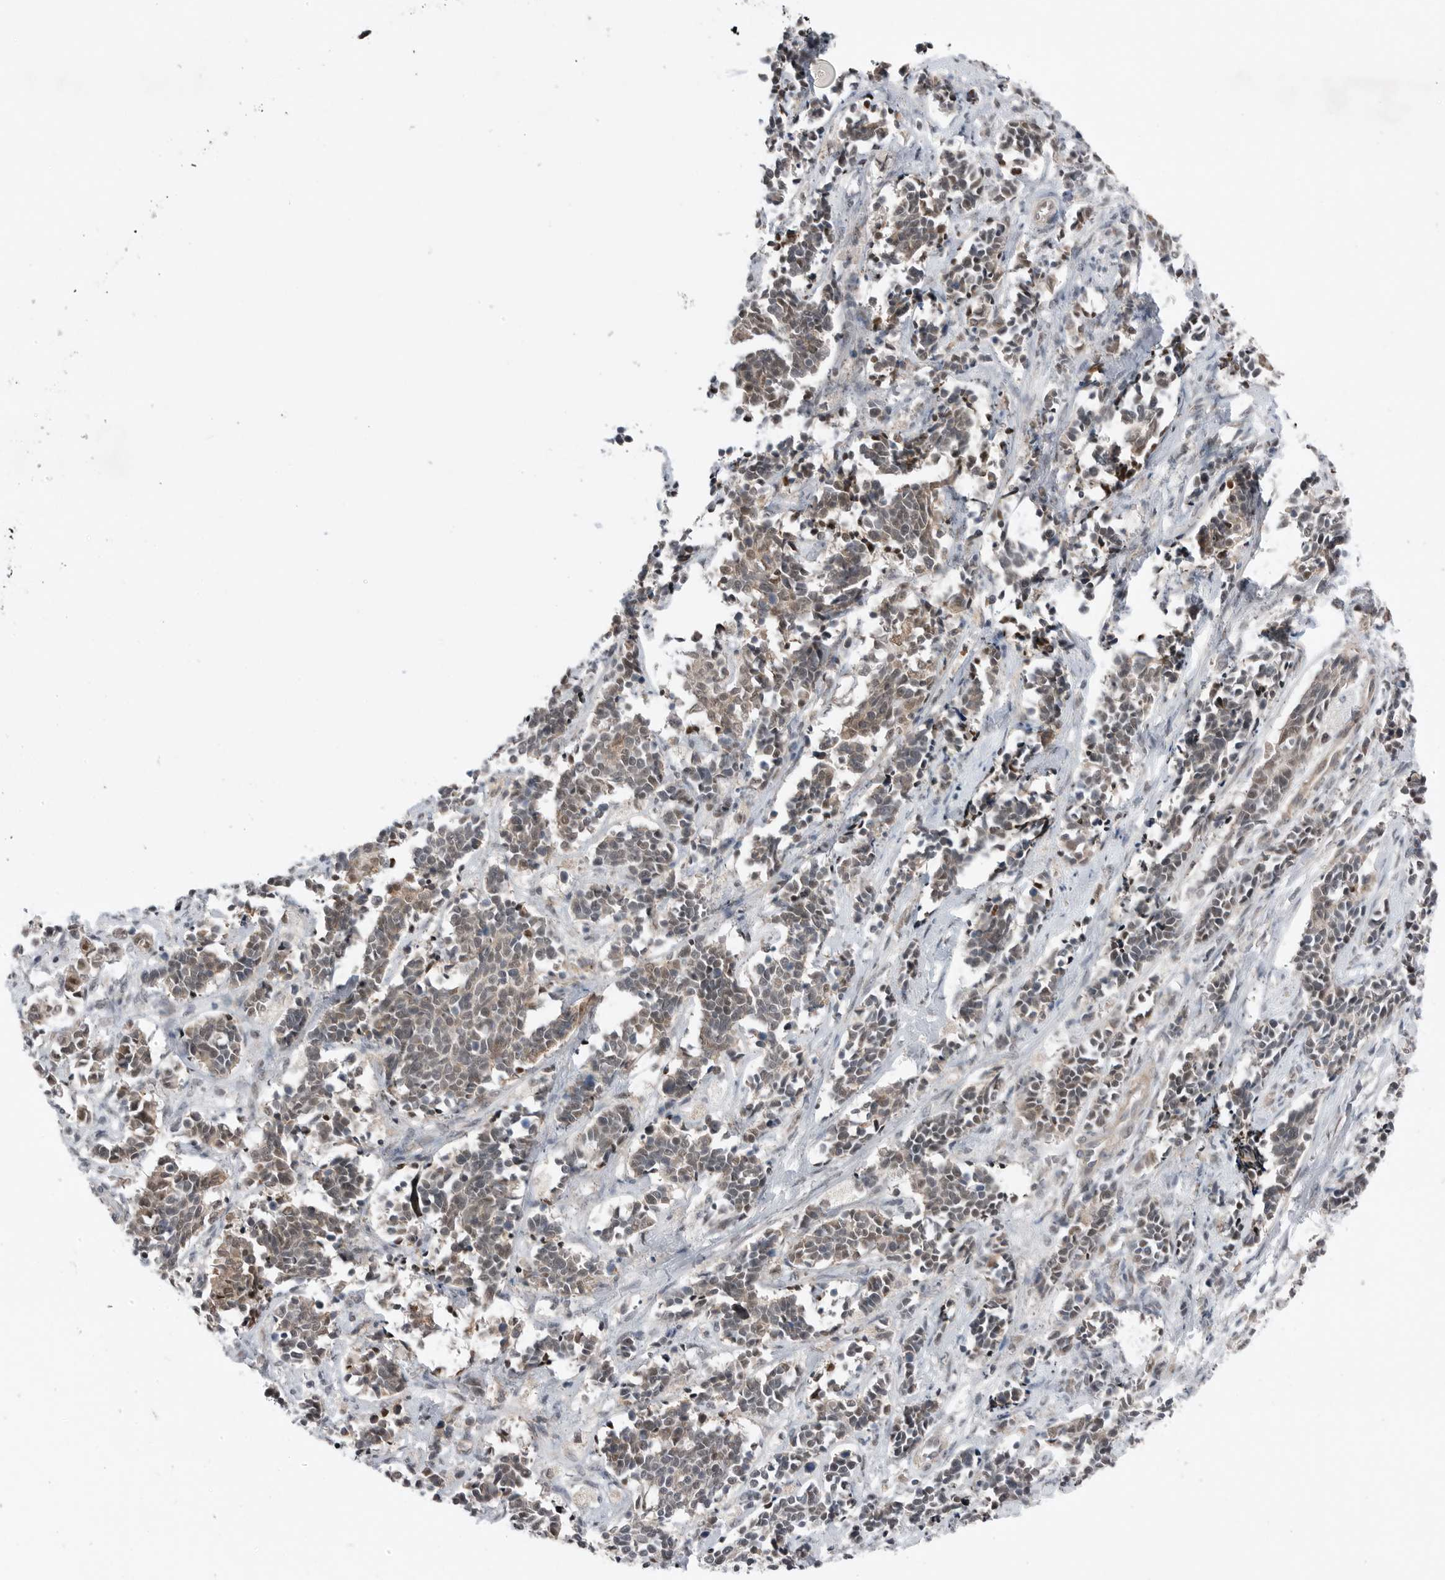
{"staining": {"intensity": "weak", "quantity": "25%-75%", "location": "cytoplasmic/membranous,nuclear"}, "tissue": "cervical cancer", "cell_type": "Tumor cells", "image_type": "cancer", "snomed": [{"axis": "morphology", "description": "Normal tissue, NOS"}, {"axis": "morphology", "description": "Squamous cell carcinoma, NOS"}, {"axis": "topography", "description": "Cervix"}], "caption": "Protein expression by immunohistochemistry exhibits weak cytoplasmic/membranous and nuclear expression in approximately 25%-75% of tumor cells in cervical cancer.", "gene": "NTAQ1", "patient": {"sex": "female", "age": 35}}